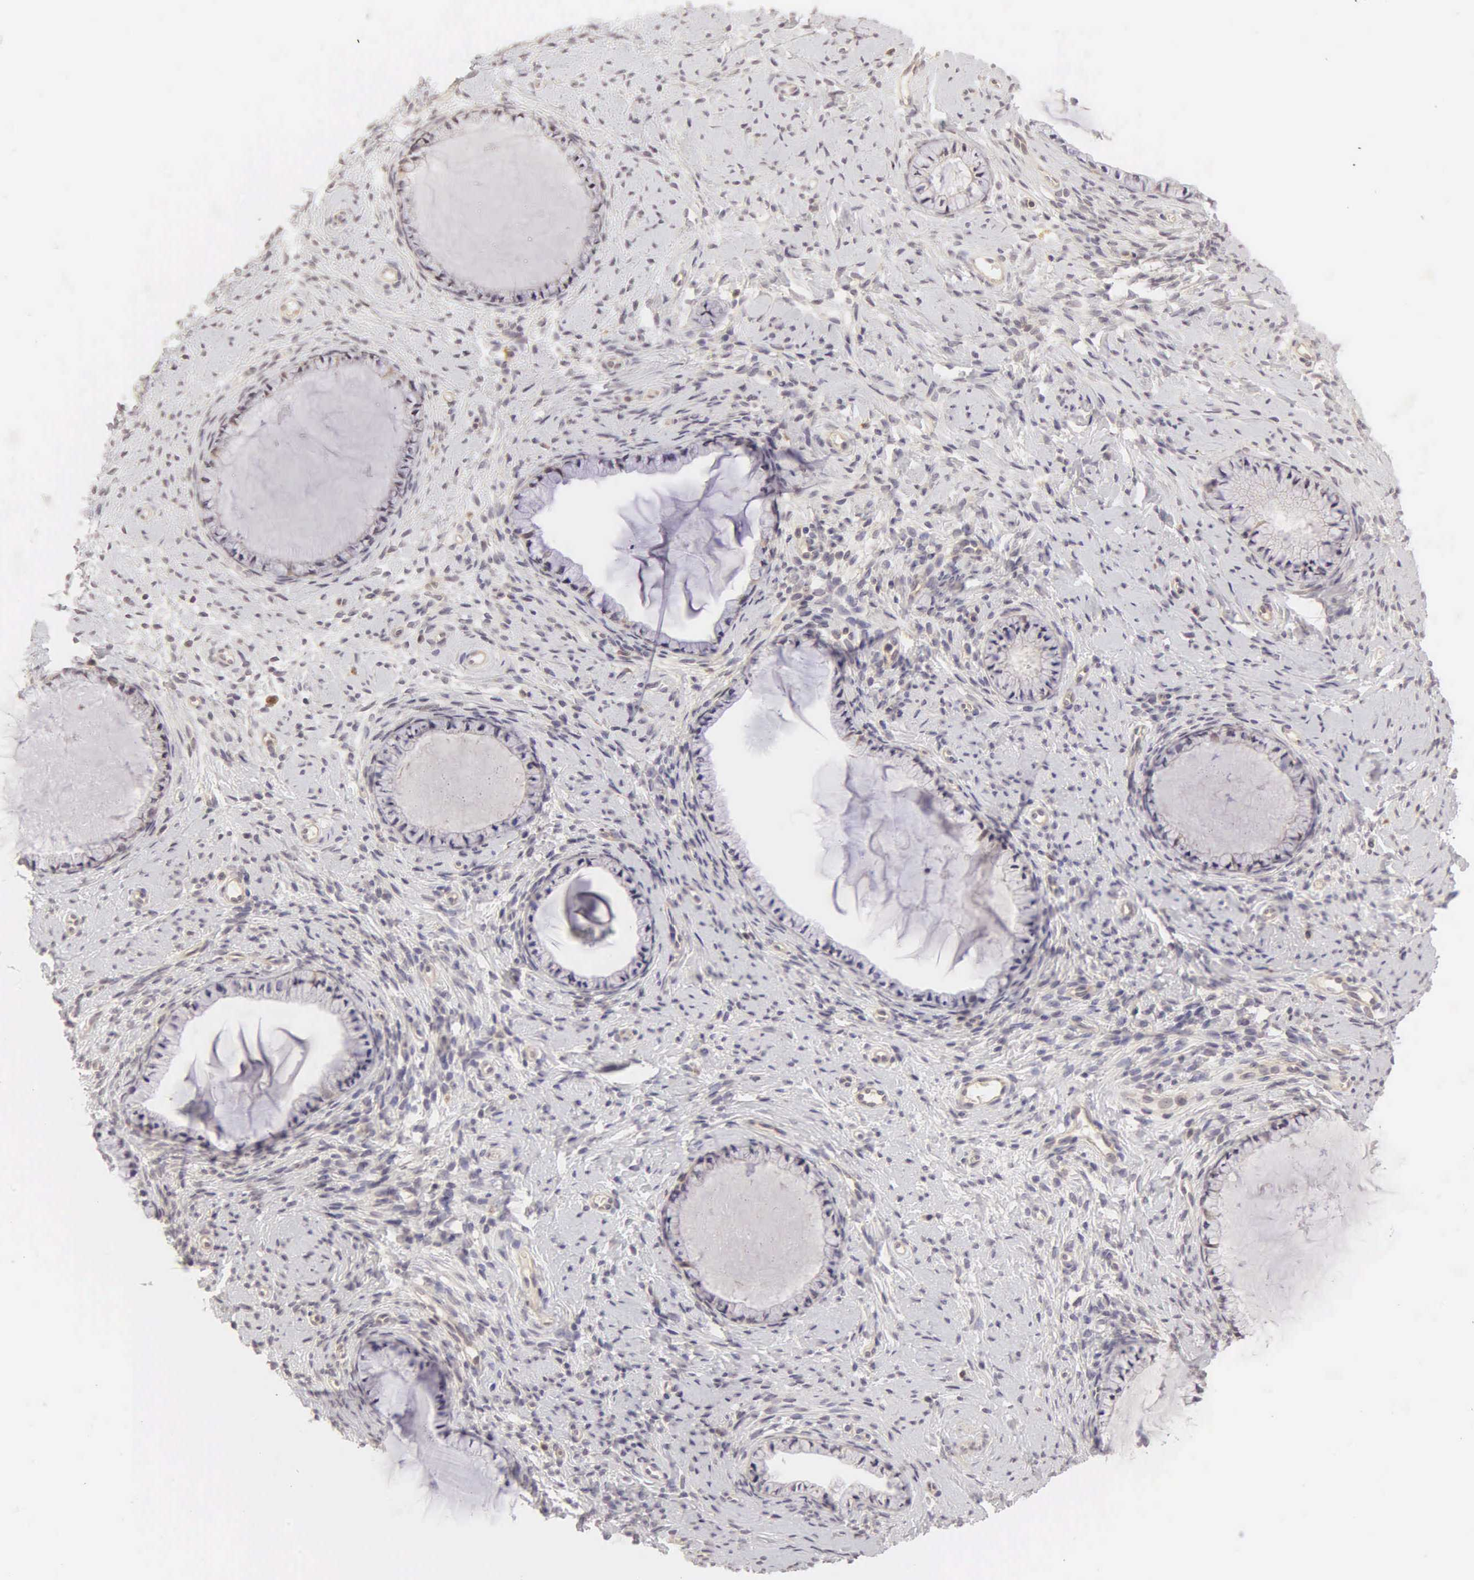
{"staining": {"intensity": "weak", "quantity": "25%-75%", "location": "cytoplasmic/membranous"}, "tissue": "cervix", "cell_type": "Glandular cells", "image_type": "normal", "snomed": [{"axis": "morphology", "description": "Normal tissue, NOS"}, {"axis": "topography", "description": "Cervix"}], "caption": "This histopathology image exhibits IHC staining of normal cervix, with low weak cytoplasmic/membranous staining in about 25%-75% of glandular cells.", "gene": "CD1A", "patient": {"sex": "female", "age": 70}}